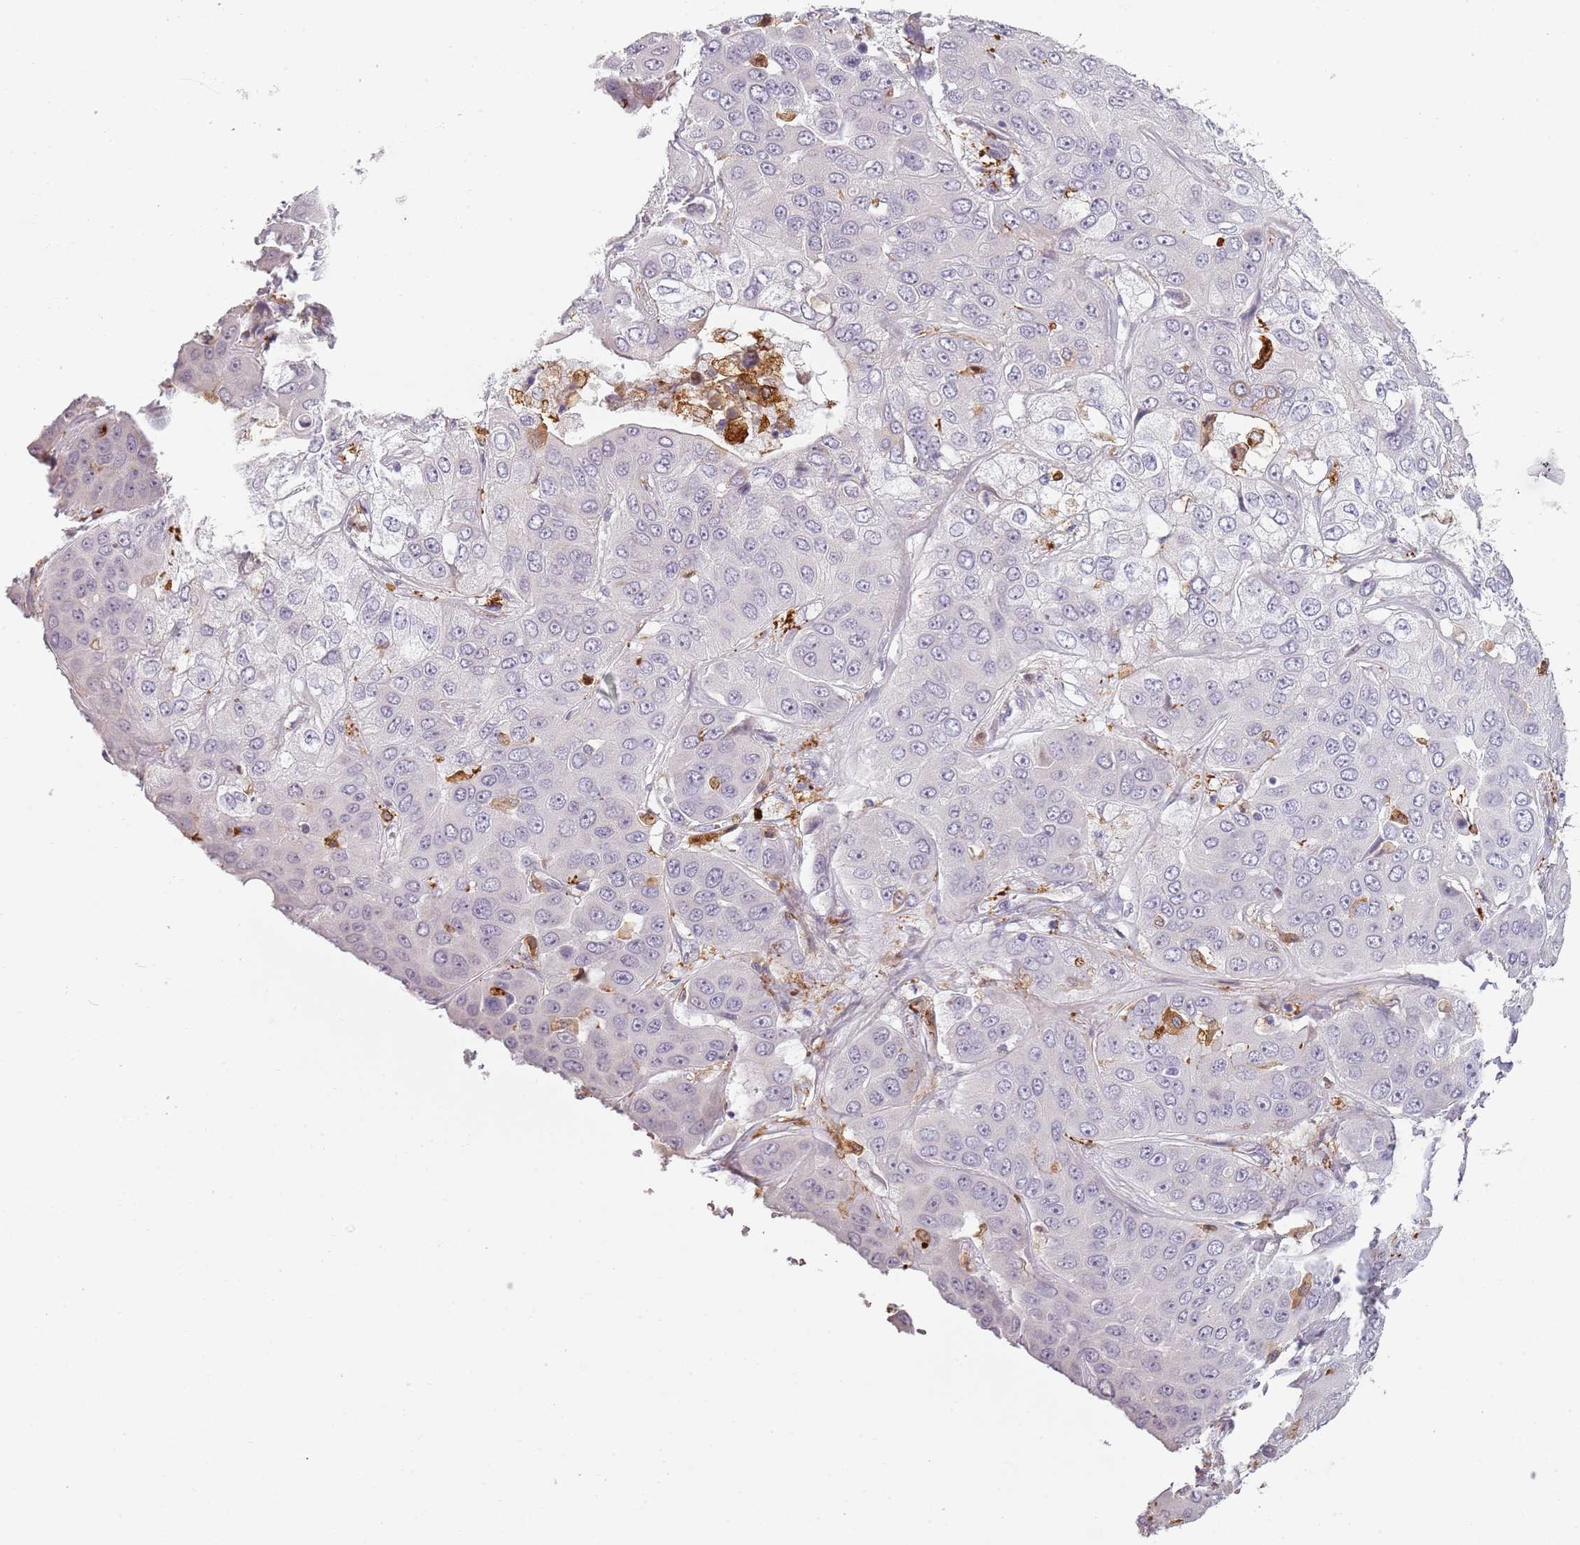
{"staining": {"intensity": "negative", "quantity": "none", "location": "none"}, "tissue": "liver cancer", "cell_type": "Tumor cells", "image_type": "cancer", "snomed": [{"axis": "morphology", "description": "Cholangiocarcinoma"}, {"axis": "topography", "description": "Liver"}], "caption": "The micrograph shows no staining of tumor cells in liver cancer.", "gene": "CC2D2B", "patient": {"sex": "female", "age": 52}}